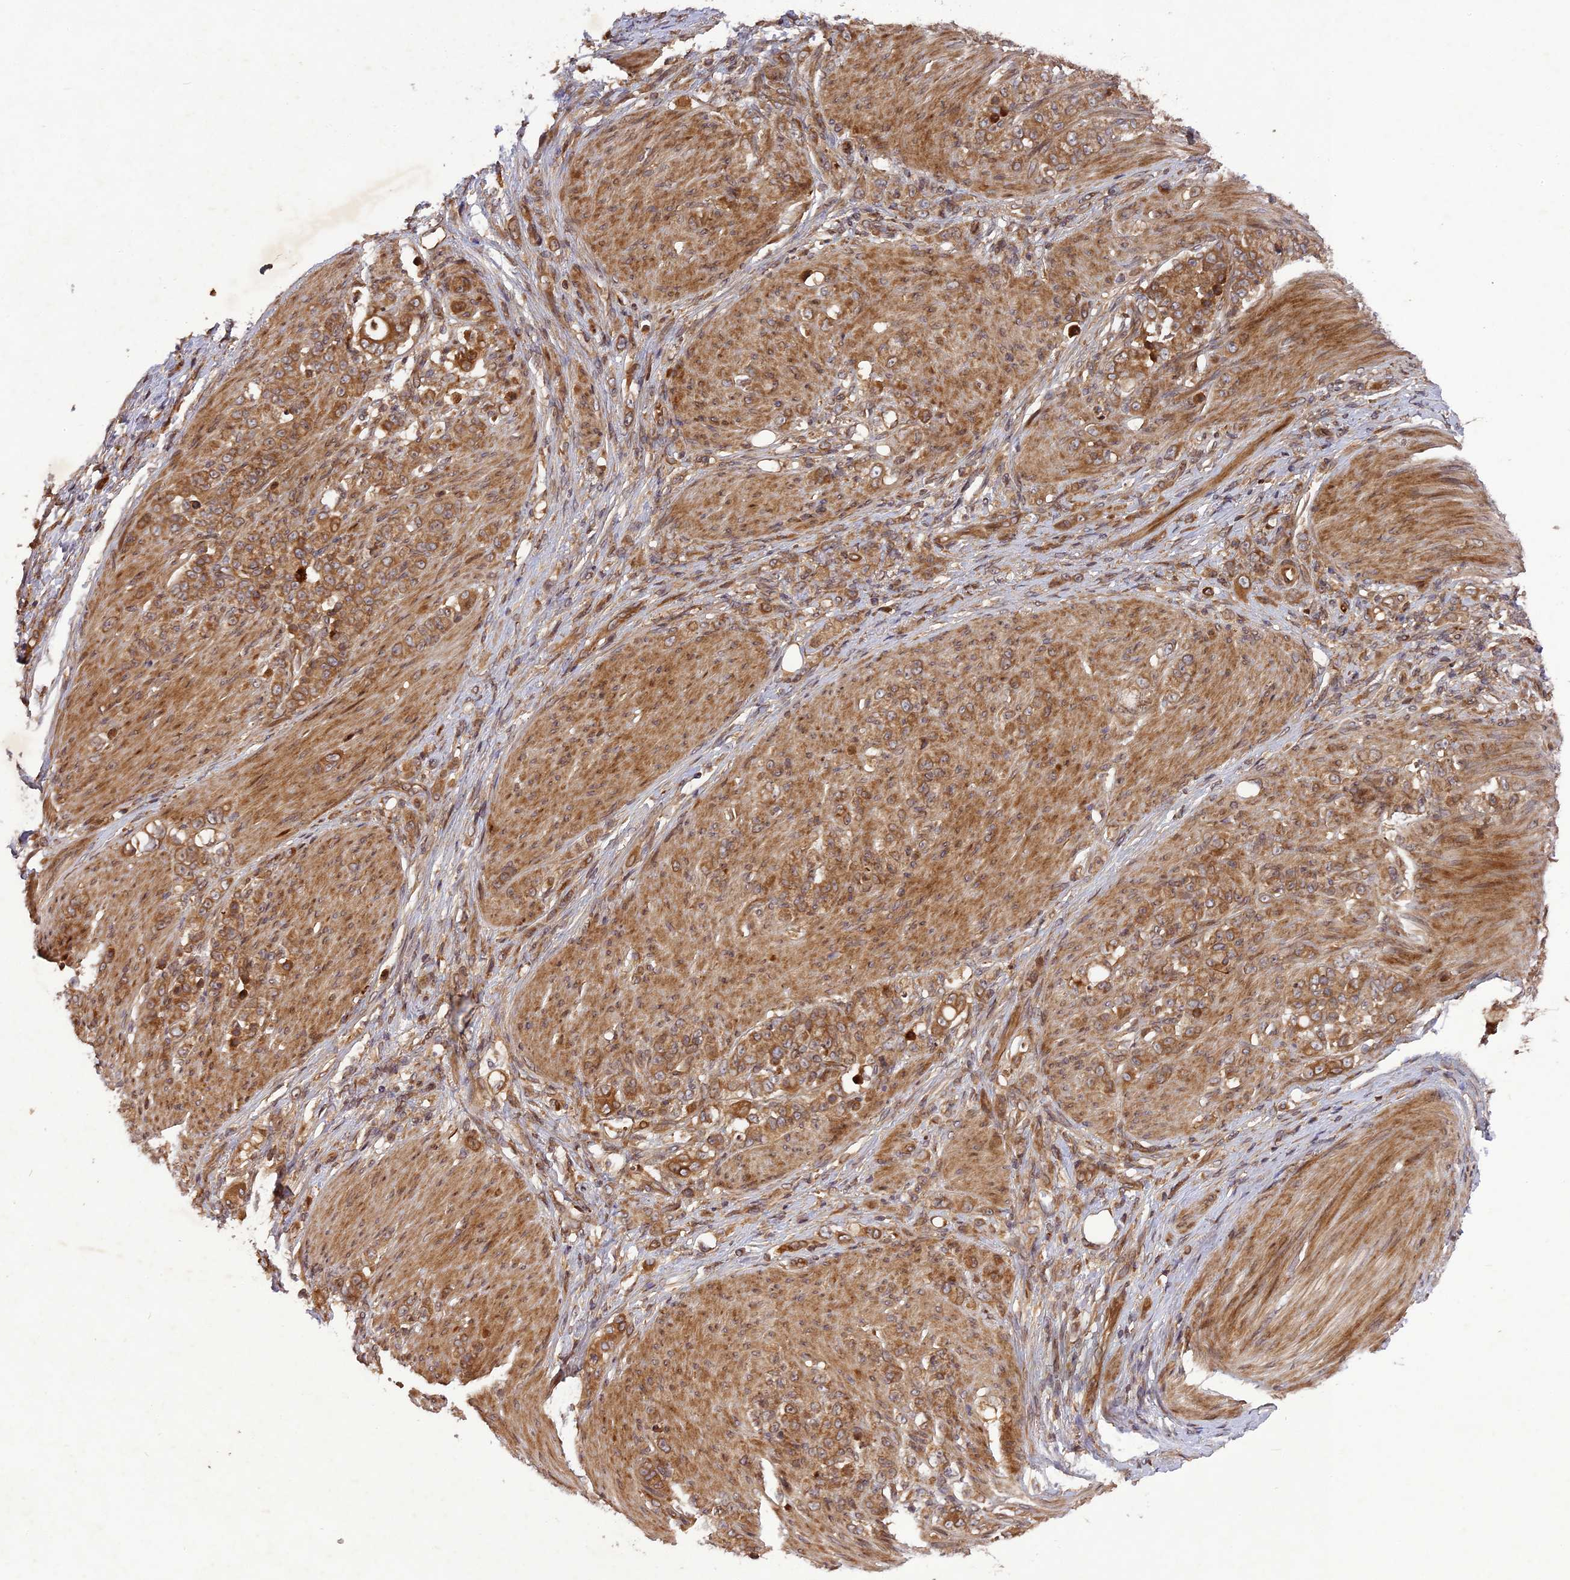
{"staining": {"intensity": "moderate", "quantity": ">75%", "location": "cytoplasmic/membranous"}, "tissue": "stomach cancer", "cell_type": "Tumor cells", "image_type": "cancer", "snomed": [{"axis": "morphology", "description": "Adenocarcinoma, NOS"}, {"axis": "topography", "description": "Stomach"}], "caption": "Human stomach cancer stained for a protein (brown) exhibits moderate cytoplasmic/membranous positive expression in approximately >75% of tumor cells.", "gene": "TMUB2", "patient": {"sex": "female", "age": 79}}